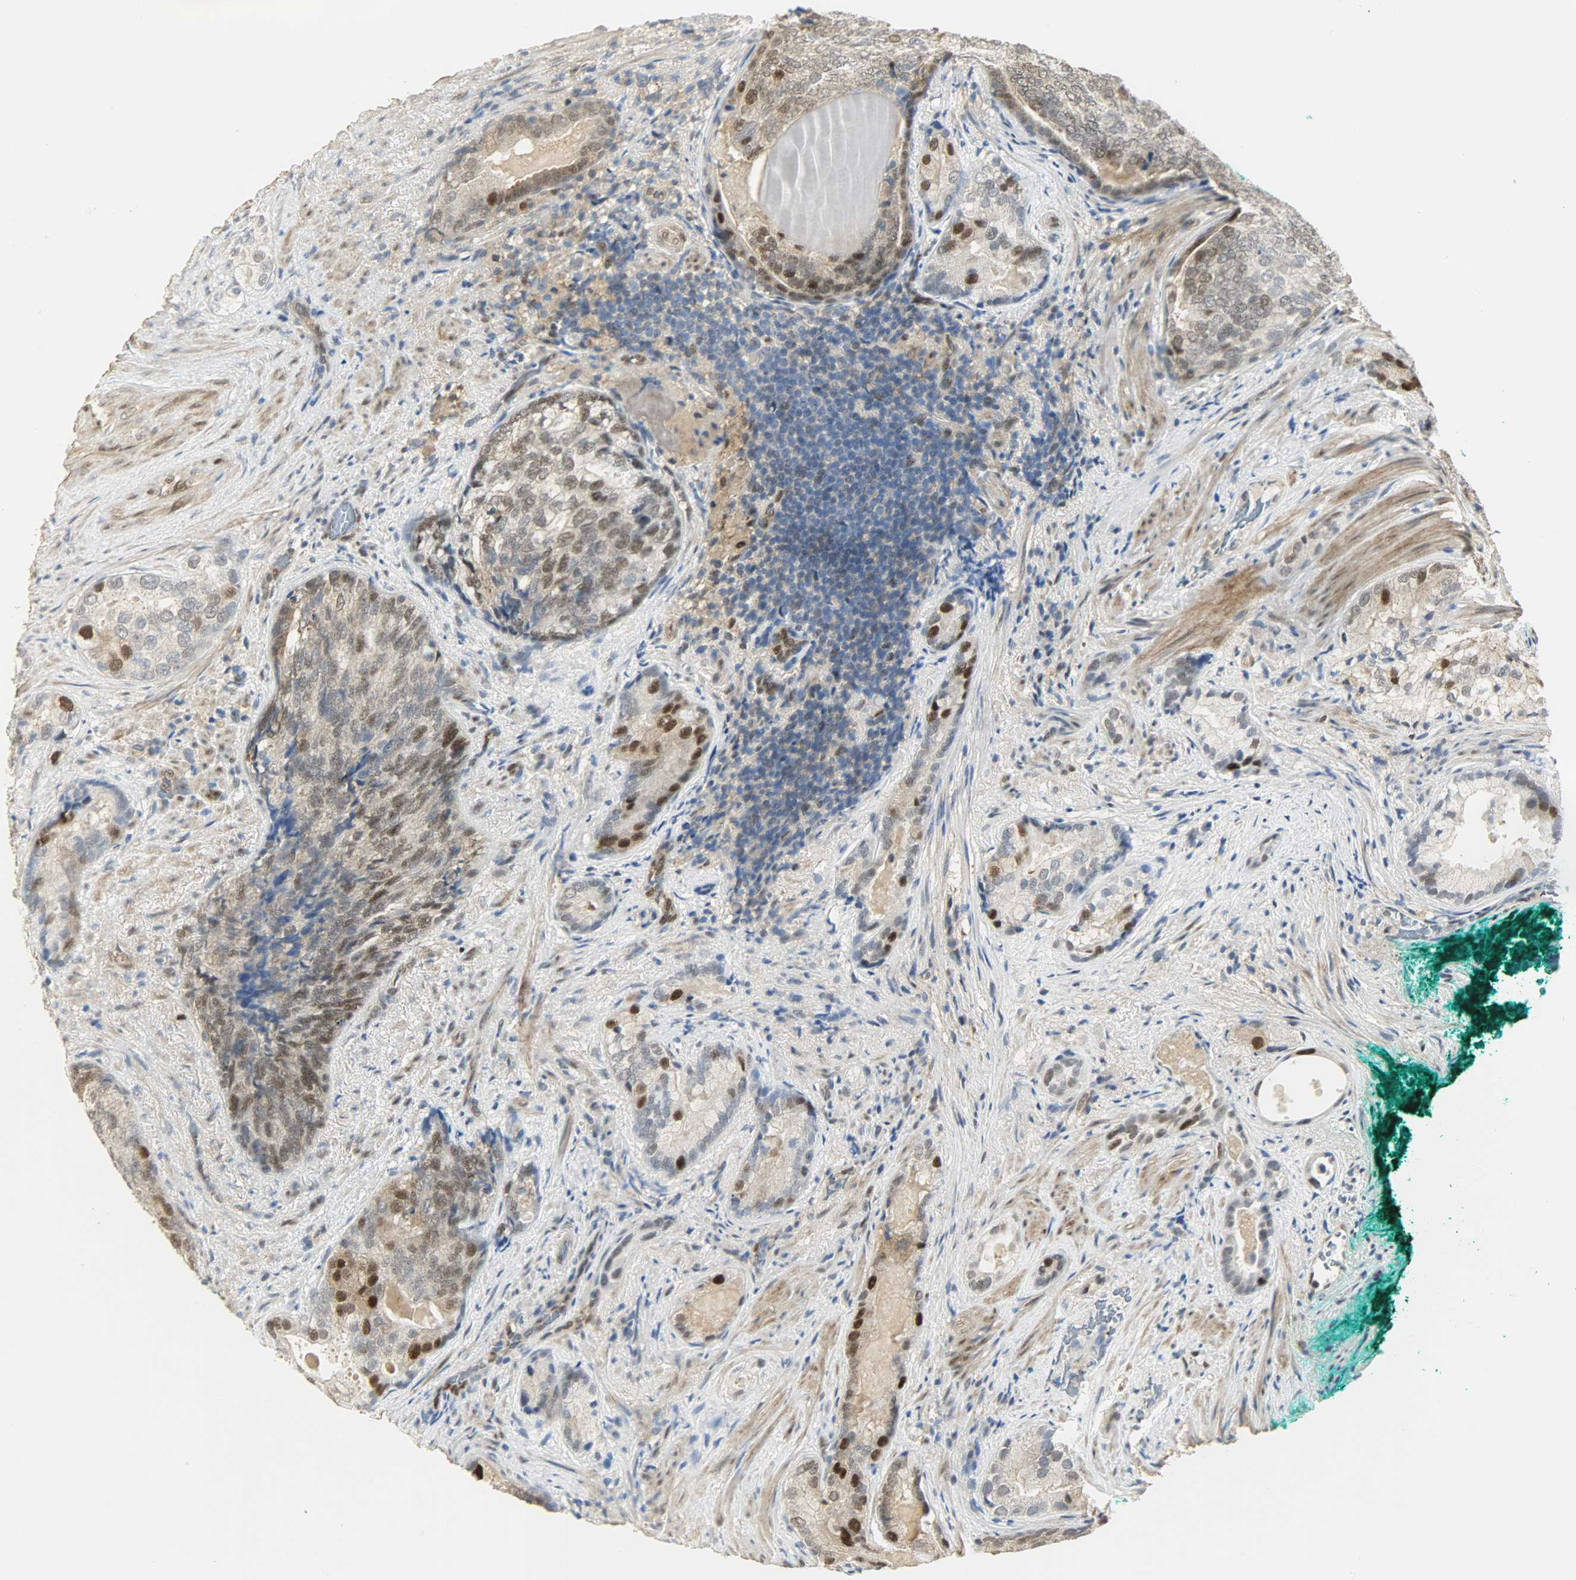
{"staining": {"intensity": "strong", "quantity": "<25%", "location": "nuclear"}, "tissue": "prostate cancer", "cell_type": "Tumor cells", "image_type": "cancer", "snomed": [{"axis": "morphology", "description": "Adenocarcinoma, High grade"}, {"axis": "topography", "description": "Prostate"}], "caption": "Immunohistochemistry histopathology image of neoplastic tissue: adenocarcinoma (high-grade) (prostate) stained using immunohistochemistry demonstrates medium levels of strong protein expression localized specifically in the nuclear of tumor cells, appearing as a nuclear brown color.", "gene": "NPEPL1", "patient": {"sex": "male", "age": 66}}